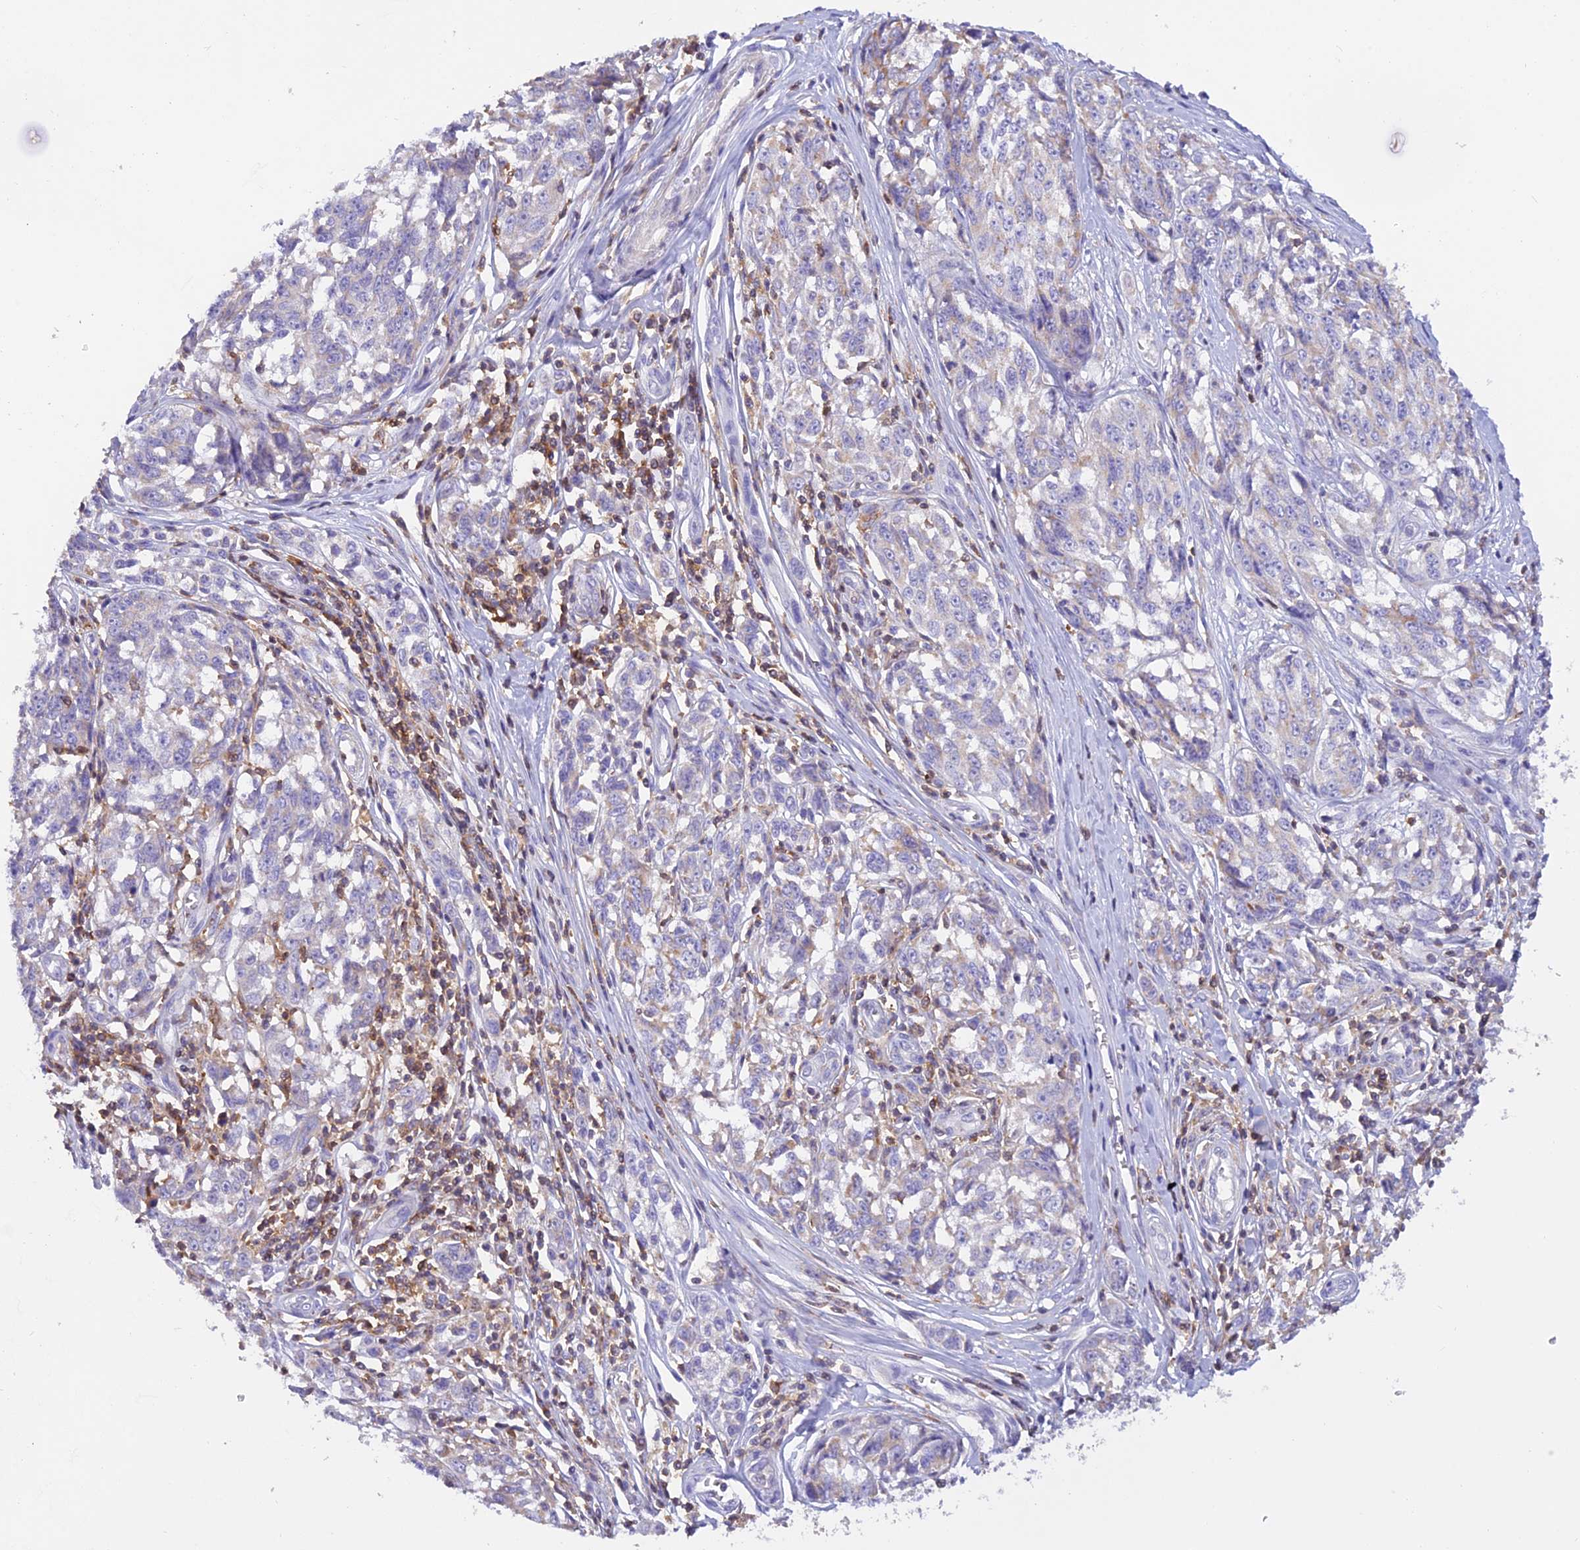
{"staining": {"intensity": "negative", "quantity": "none", "location": "none"}, "tissue": "melanoma", "cell_type": "Tumor cells", "image_type": "cancer", "snomed": [{"axis": "morphology", "description": "Malignant melanoma, NOS"}, {"axis": "topography", "description": "Skin"}], "caption": "Immunohistochemical staining of human malignant melanoma exhibits no significant expression in tumor cells. (DAB immunohistochemistry (IHC) visualized using brightfield microscopy, high magnification).", "gene": "LPXN", "patient": {"sex": "female", "age": 64}}